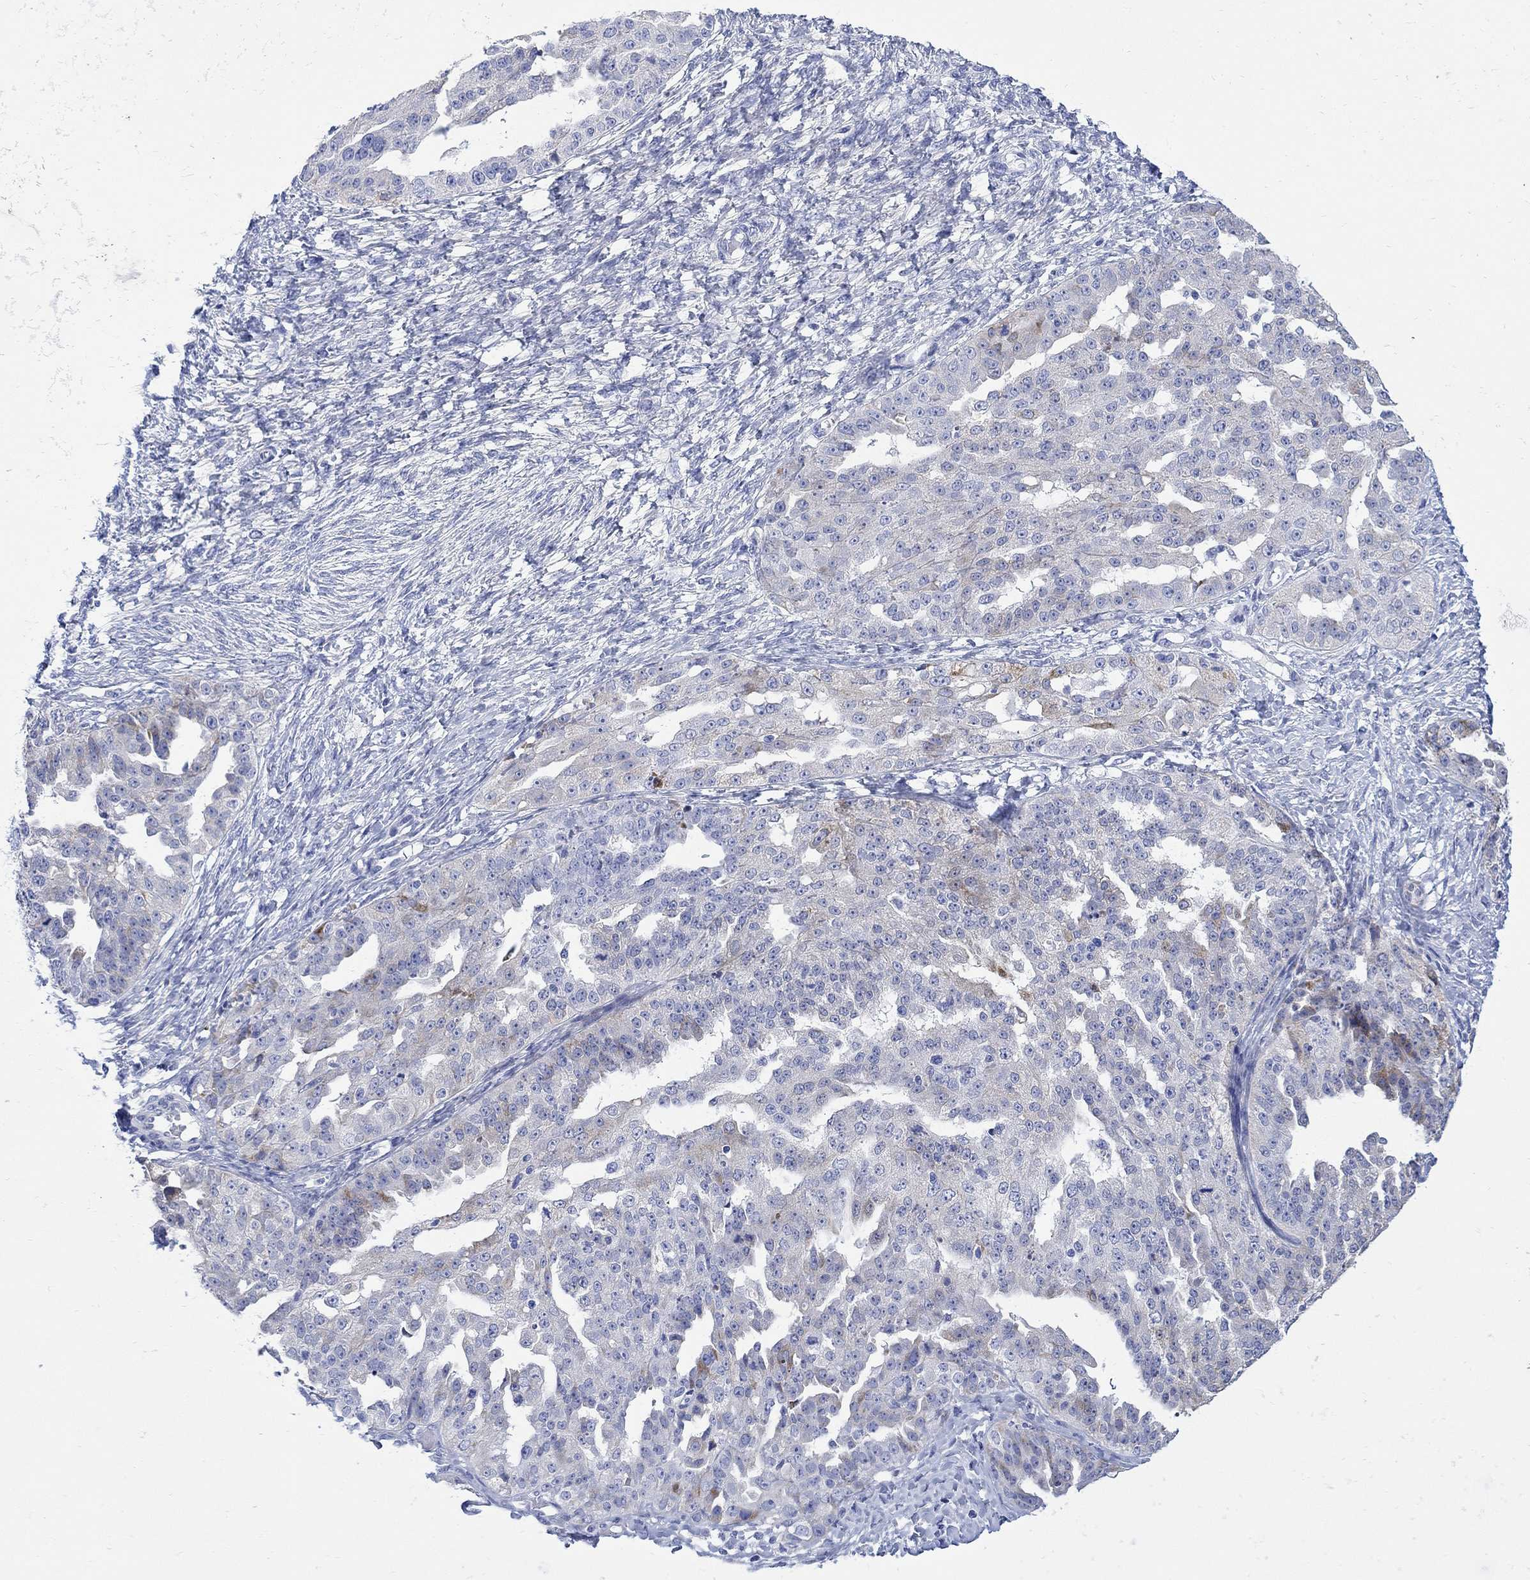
{"staining": {"intensity": "weak", "quantity": "<25%", "location": "cytoplasmic/membranous"}, "tissue": "ovarian cancer", "cell_type": "Tumor cells", "image_type": "cancer", "snomed": [{"axis": "morphology", "description": "Cystadenocarcinoma, serous, NOS"}, {"axis": "topography", "description": "Ovary"}], "caption": "The image shows no staining of tumor cells in serous cystadenocarcinoma (ovarian).", "gene": "MYL1", "patient": {"sex": "female", "age": 58}}